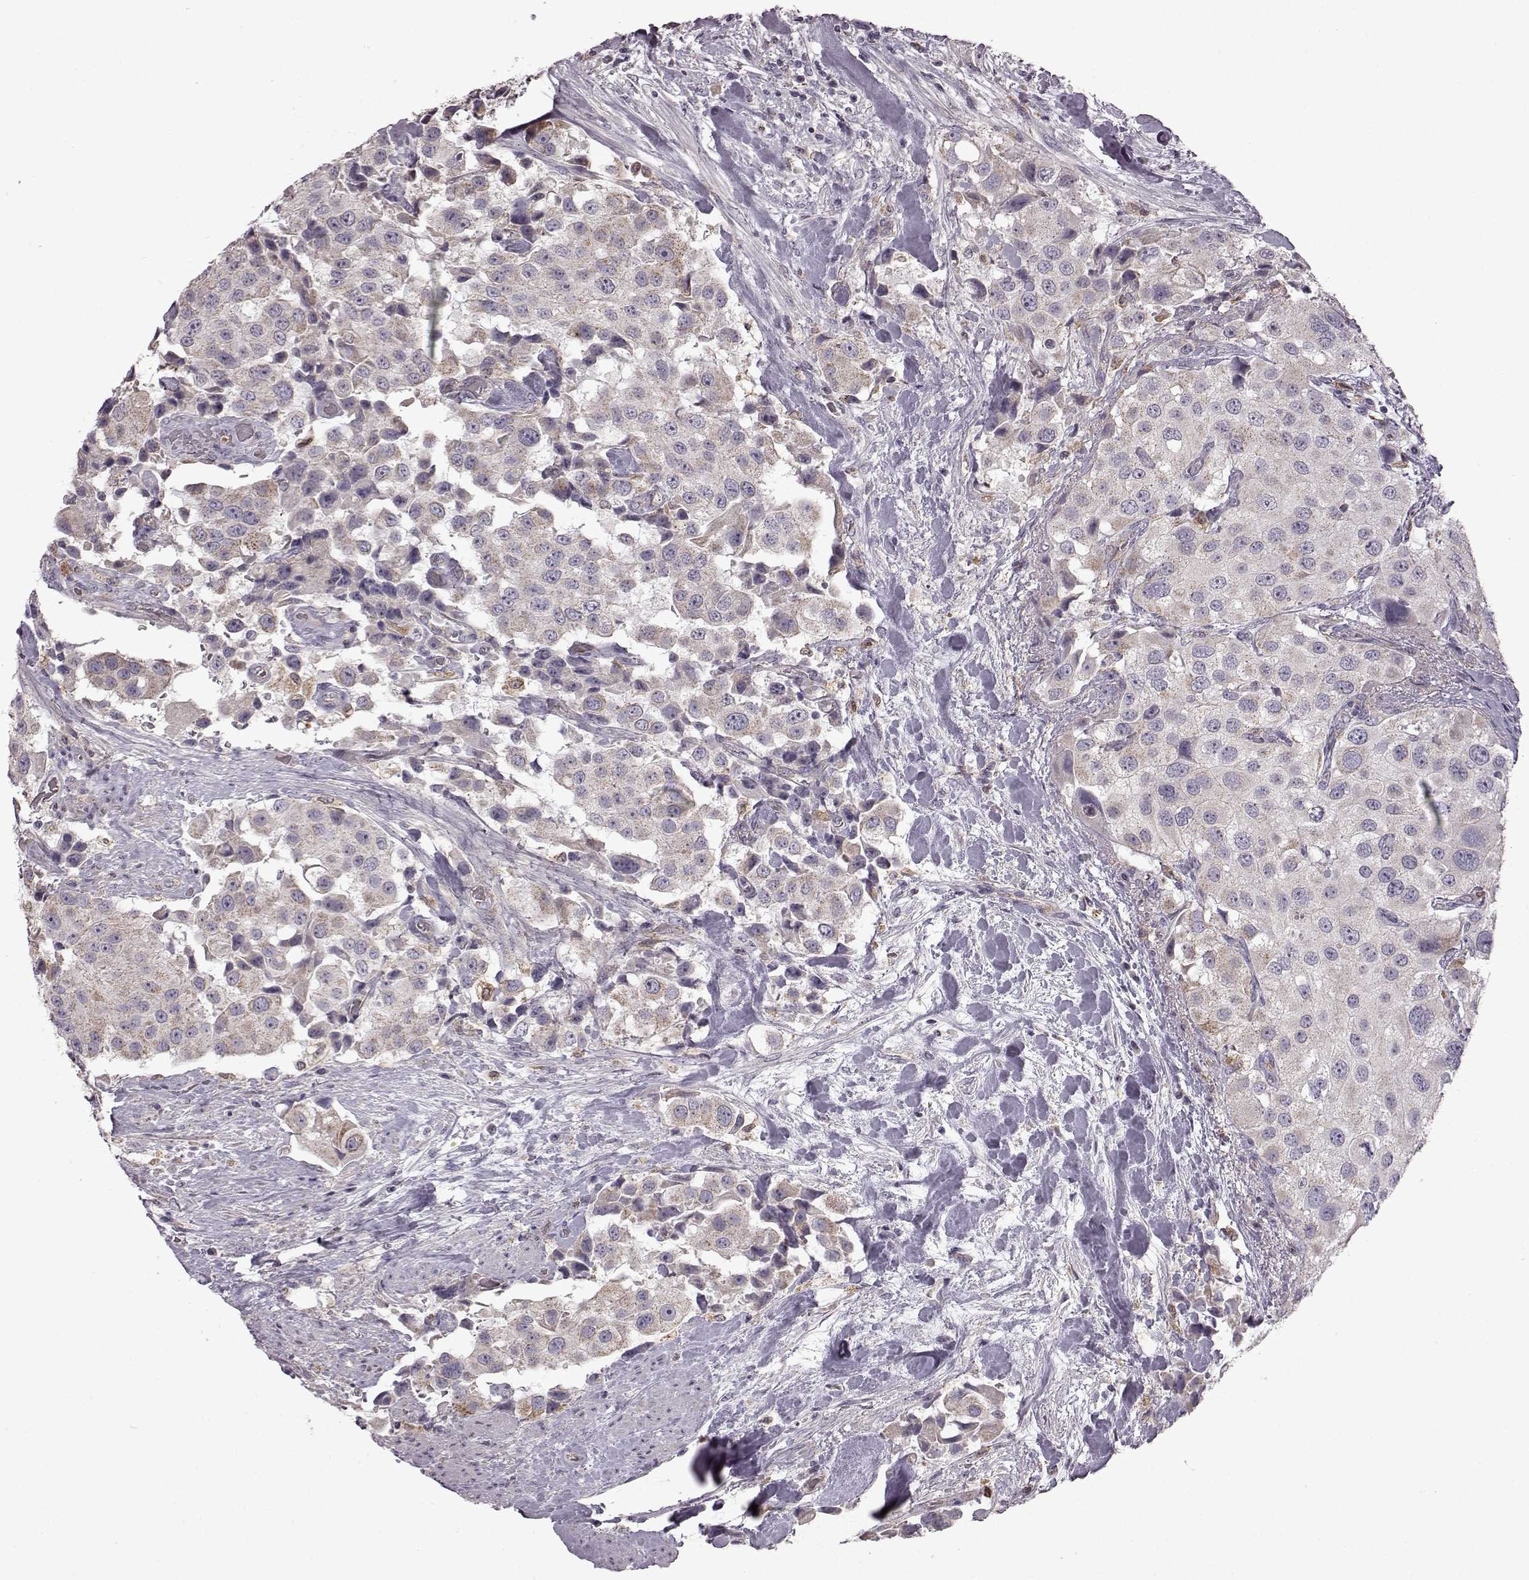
{"staining": {"intensity": "negative", "quantity": "none", "location": "none"}, "tissue": "urothelial cancer", "cell_type": "Tumor cells", "image_type": "cancer", "snomed": [{"axis": "morphology", "description": "Urothelial carcinoma, High grade"}, {"axis": "topography", "description": "Urinary bladder"}], "caption": "High power microscopy histopathology image of an IHC photomicrograph of urothelial cancer, revealing no significant staining in tumor cells.", "gene": "B3GNT6", "patient": {"sex": "female", "age": 64}}